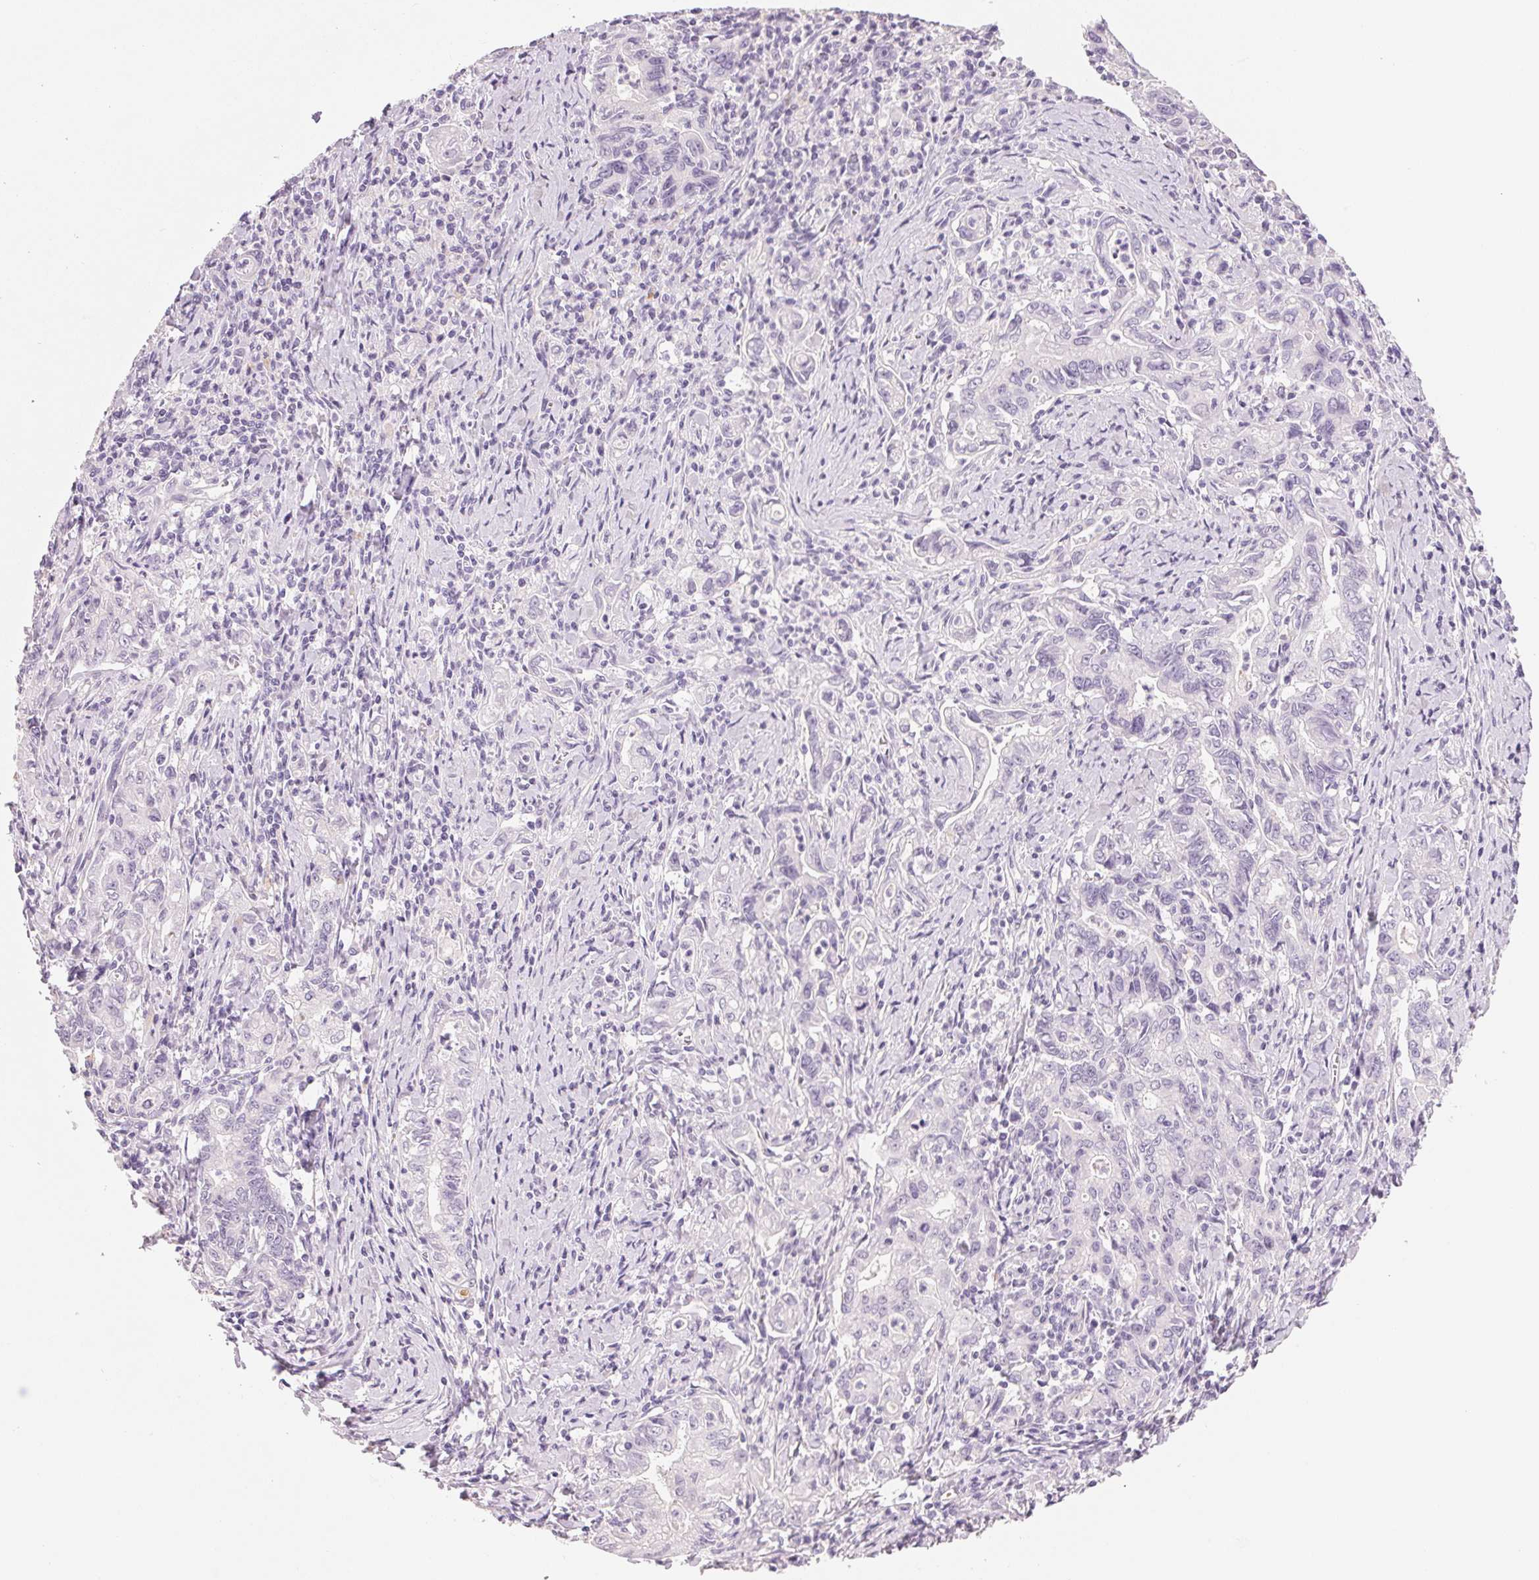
{"staining": {"intensity": "negative", "quantity": "none", "location": "none"}, "tissue": "stomach cancer", "cell_type": "Tumor cells", "image_type": "cancer", "snomed": [{"axis": "morphology", "description": "Adenocarcinoma, NOS"}, {"axis": "topography", "description": "Stomach, upper"}], "caption": "Tumor cells are negative for protein expression in human stomach cancer.", "gene": "ACP3", "patient": {"sex": "female", "age": 79}}